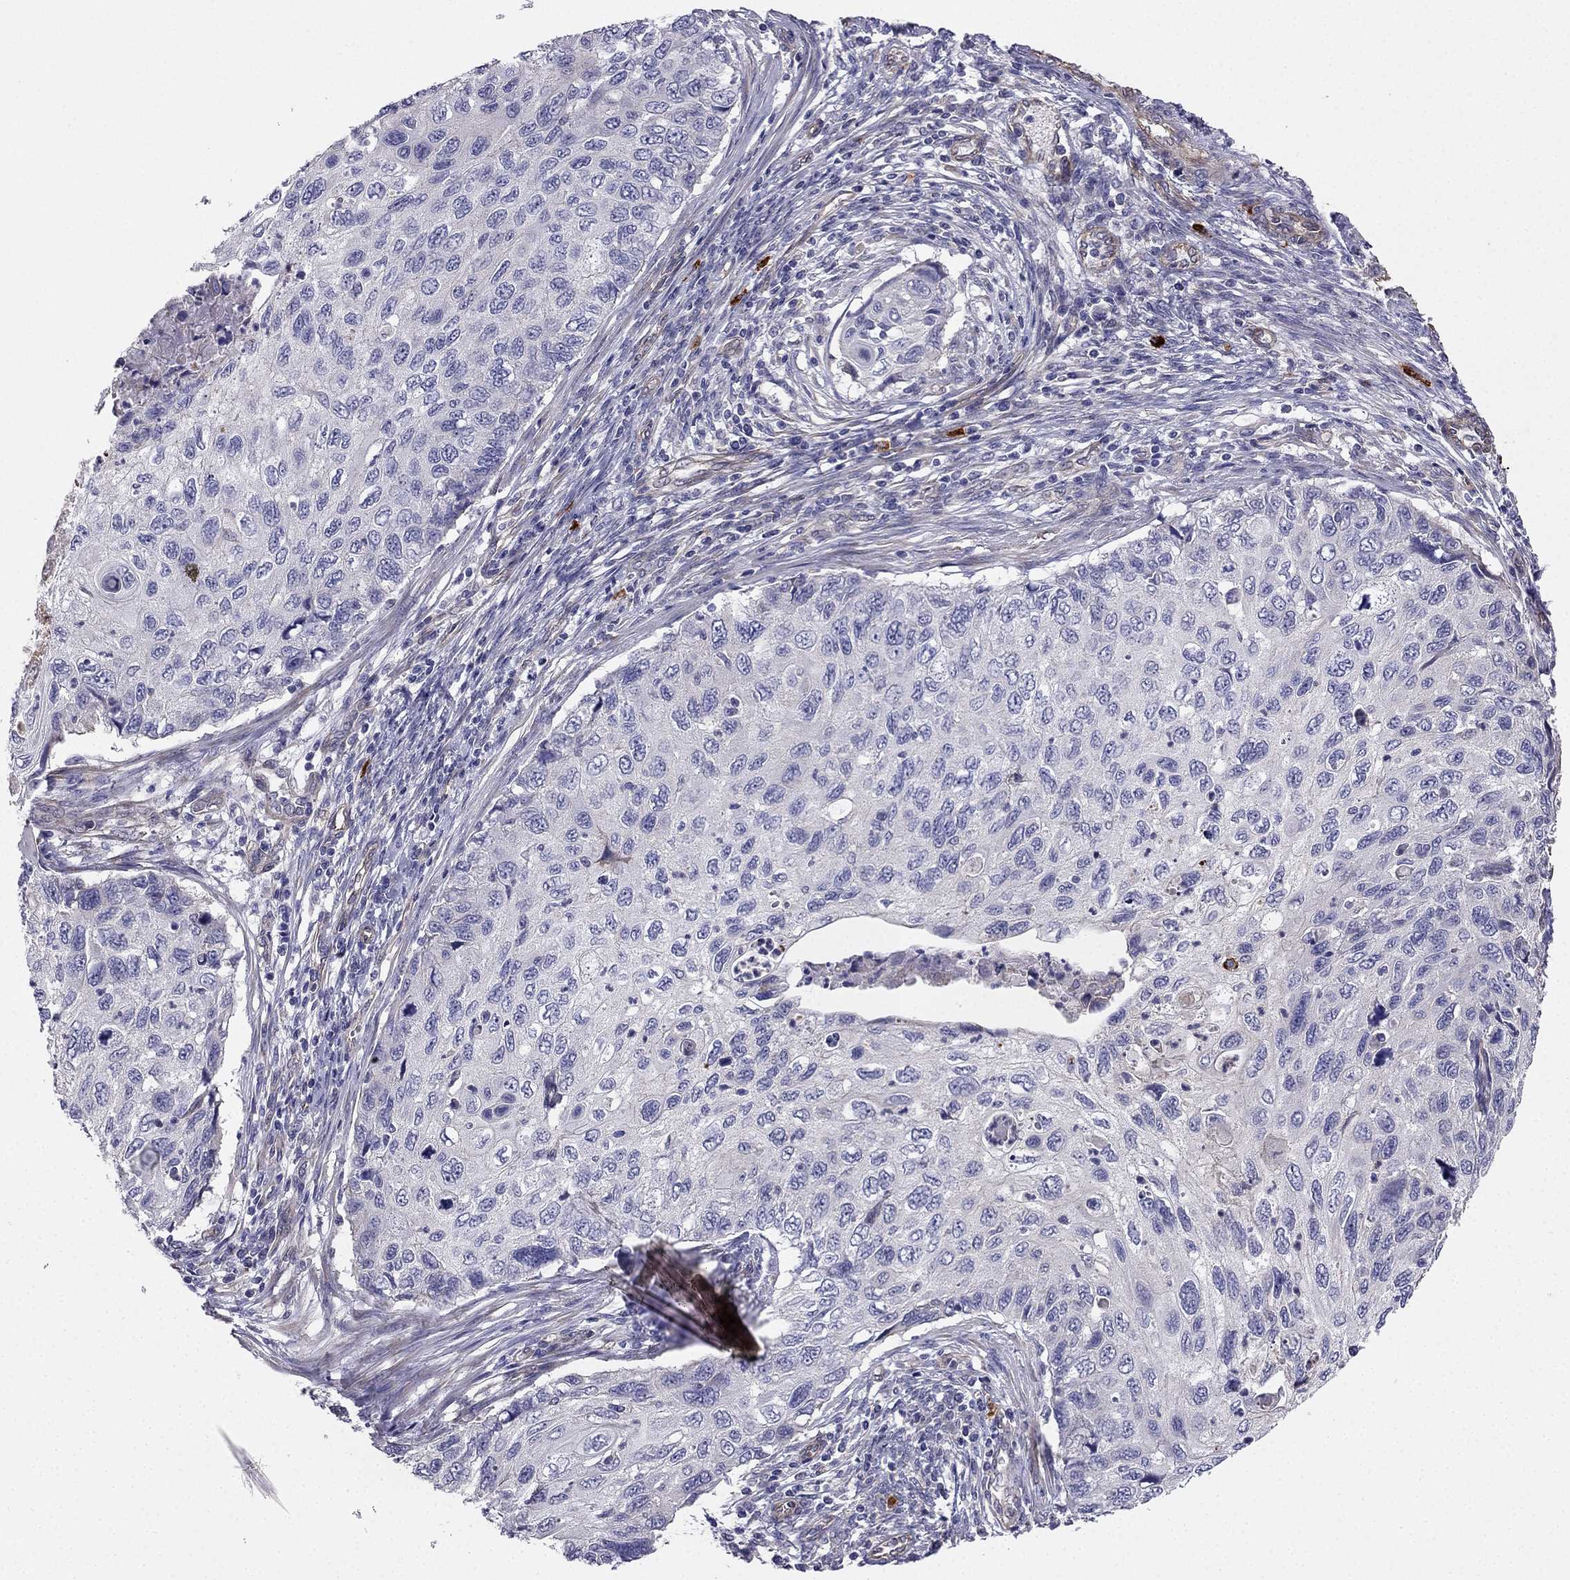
{"staining": {"intensity": "negative", "quantity": "none", "location": "none"}, "tissue": "cervical cancer", "cell_type": "Tumor cells", "image_type": "cancer", "snomed": [{"axis": "morphology", "description": "Squamous cell carcinoma, NOS"}, {"axis": "topography", "description": "Cervix"}], "caption": "A high-resolution micrograph shows immunohistochemistry (IHC) staining of cervical squamous cell carcinoma, which exhibits no significant expression in tumor cells.", "gene": "ENOX1", "patient": {"sex": "female", "age": 70}}